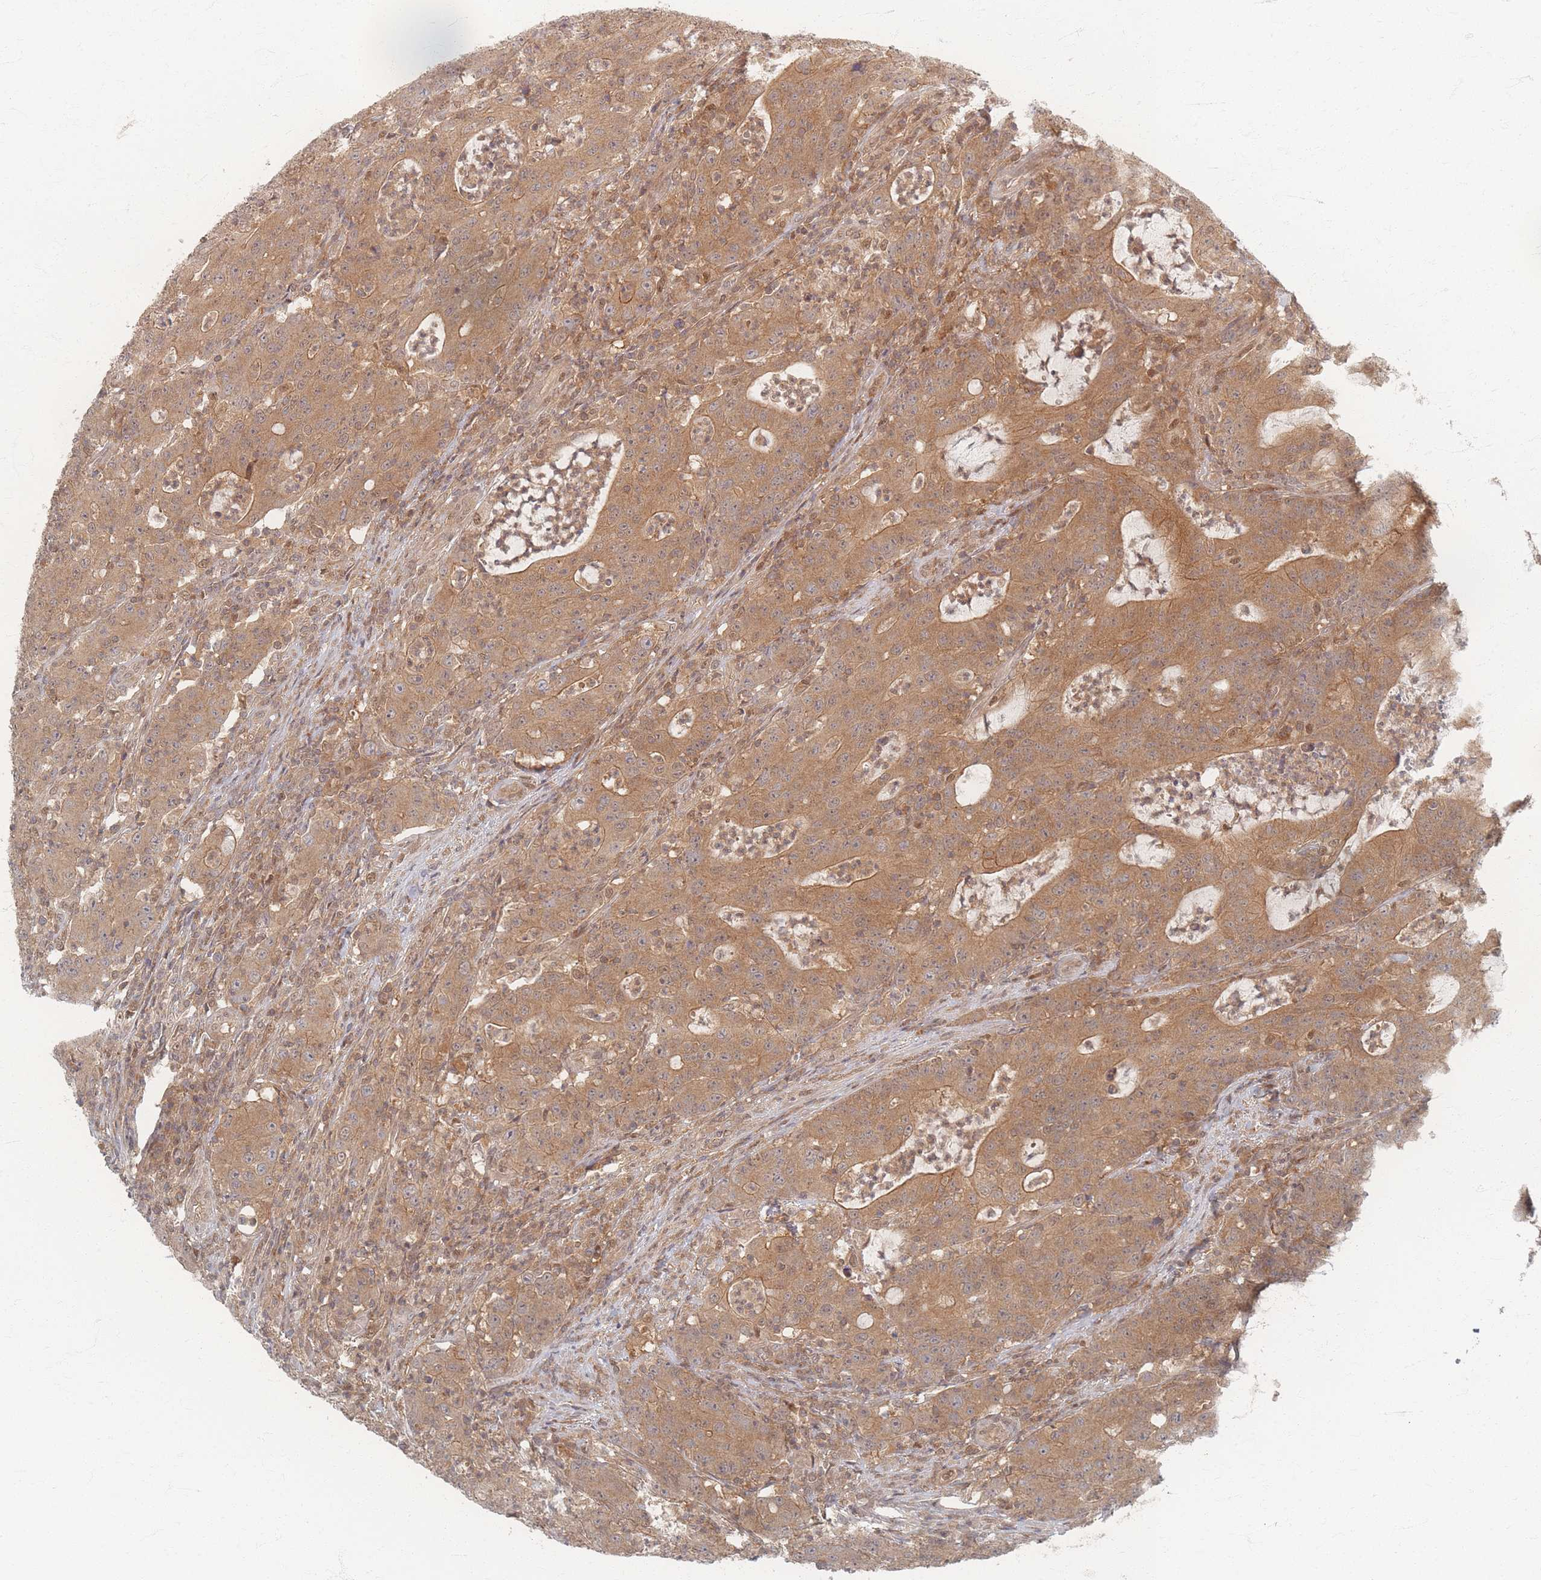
{"staining": {"intensity": "moderate", "quantity": ">75%", "location": "cytoplasmic/membranous"}, "tissue": "colorectal cancer", "cell_type": "Tumor cells", "image_type": "cancer", "snomed": [{"axis": "morphology", "description": "Adenocarcinoma, NOS"}, {"axis": "topography", "description": "Colon"}], "caption": "Immunohistochemistry (IHC) micrograph of colorectal cancer (adenocarcinoma) stained for a protein (brown), which demonstrates medium levels of moderate cytoplasmic/membranous staining in approximately >75% of tumor cells.", "gene": "PSMD9", "patient": {"sex": "male", "age": 83}}